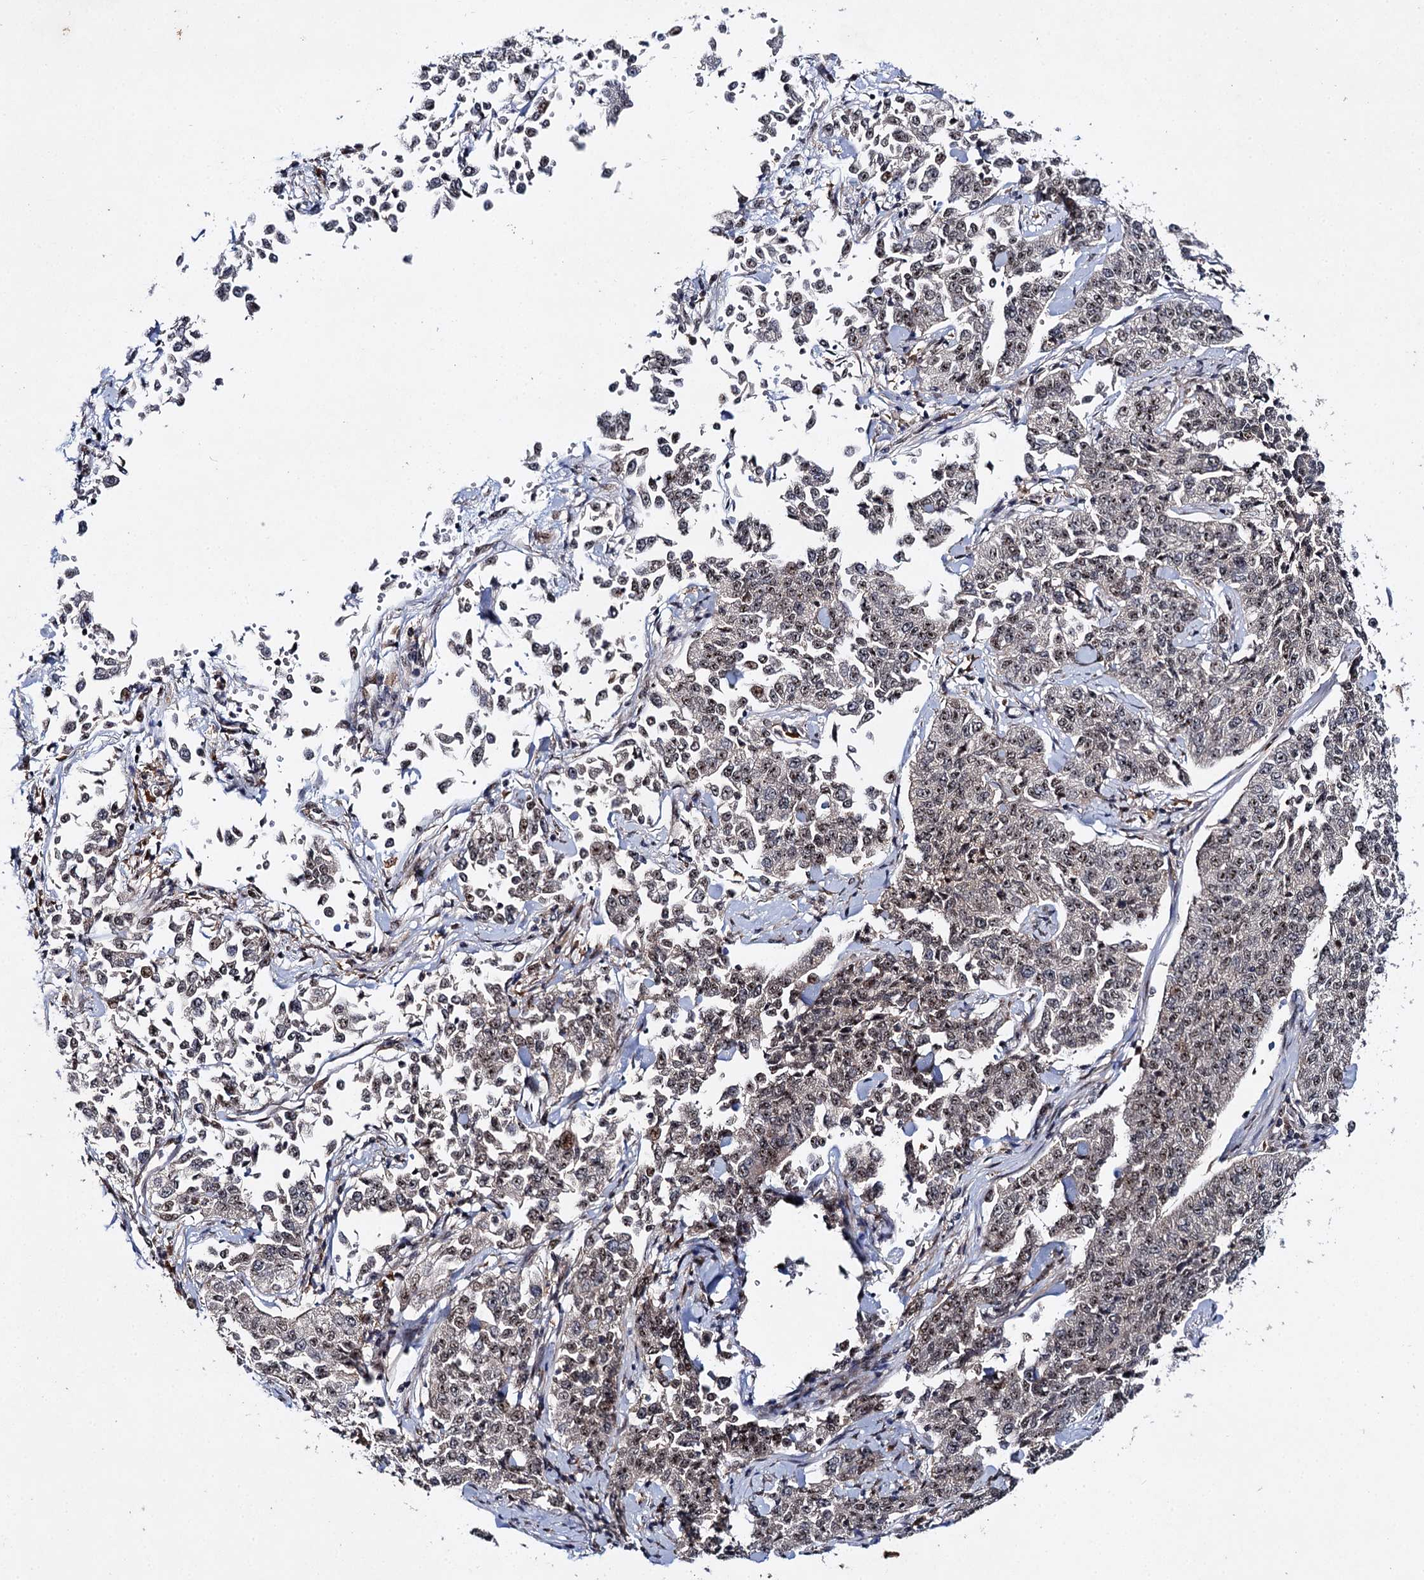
{"staining": {"intensity": "weak", "quantity": "25%-75%", "location": "nuclear"}, "tissue": "cervical cancer", "cell_type": "Tumor cells", "image_type": "cancer", "snomed": [{"axis": "morphology", "description": "Squamous cell carcinoma, NOS"}, {"axis": "topography", "description": "Cervix"}], "caption": "High-power microscopy captured an immunohistochemistry (IHC) image of cervical cancer, revealing weak nuclear expression in about 25%-75% of tumor cells.", "gene": "BUD13", "patient": {"sex": "female", "age": 35}}